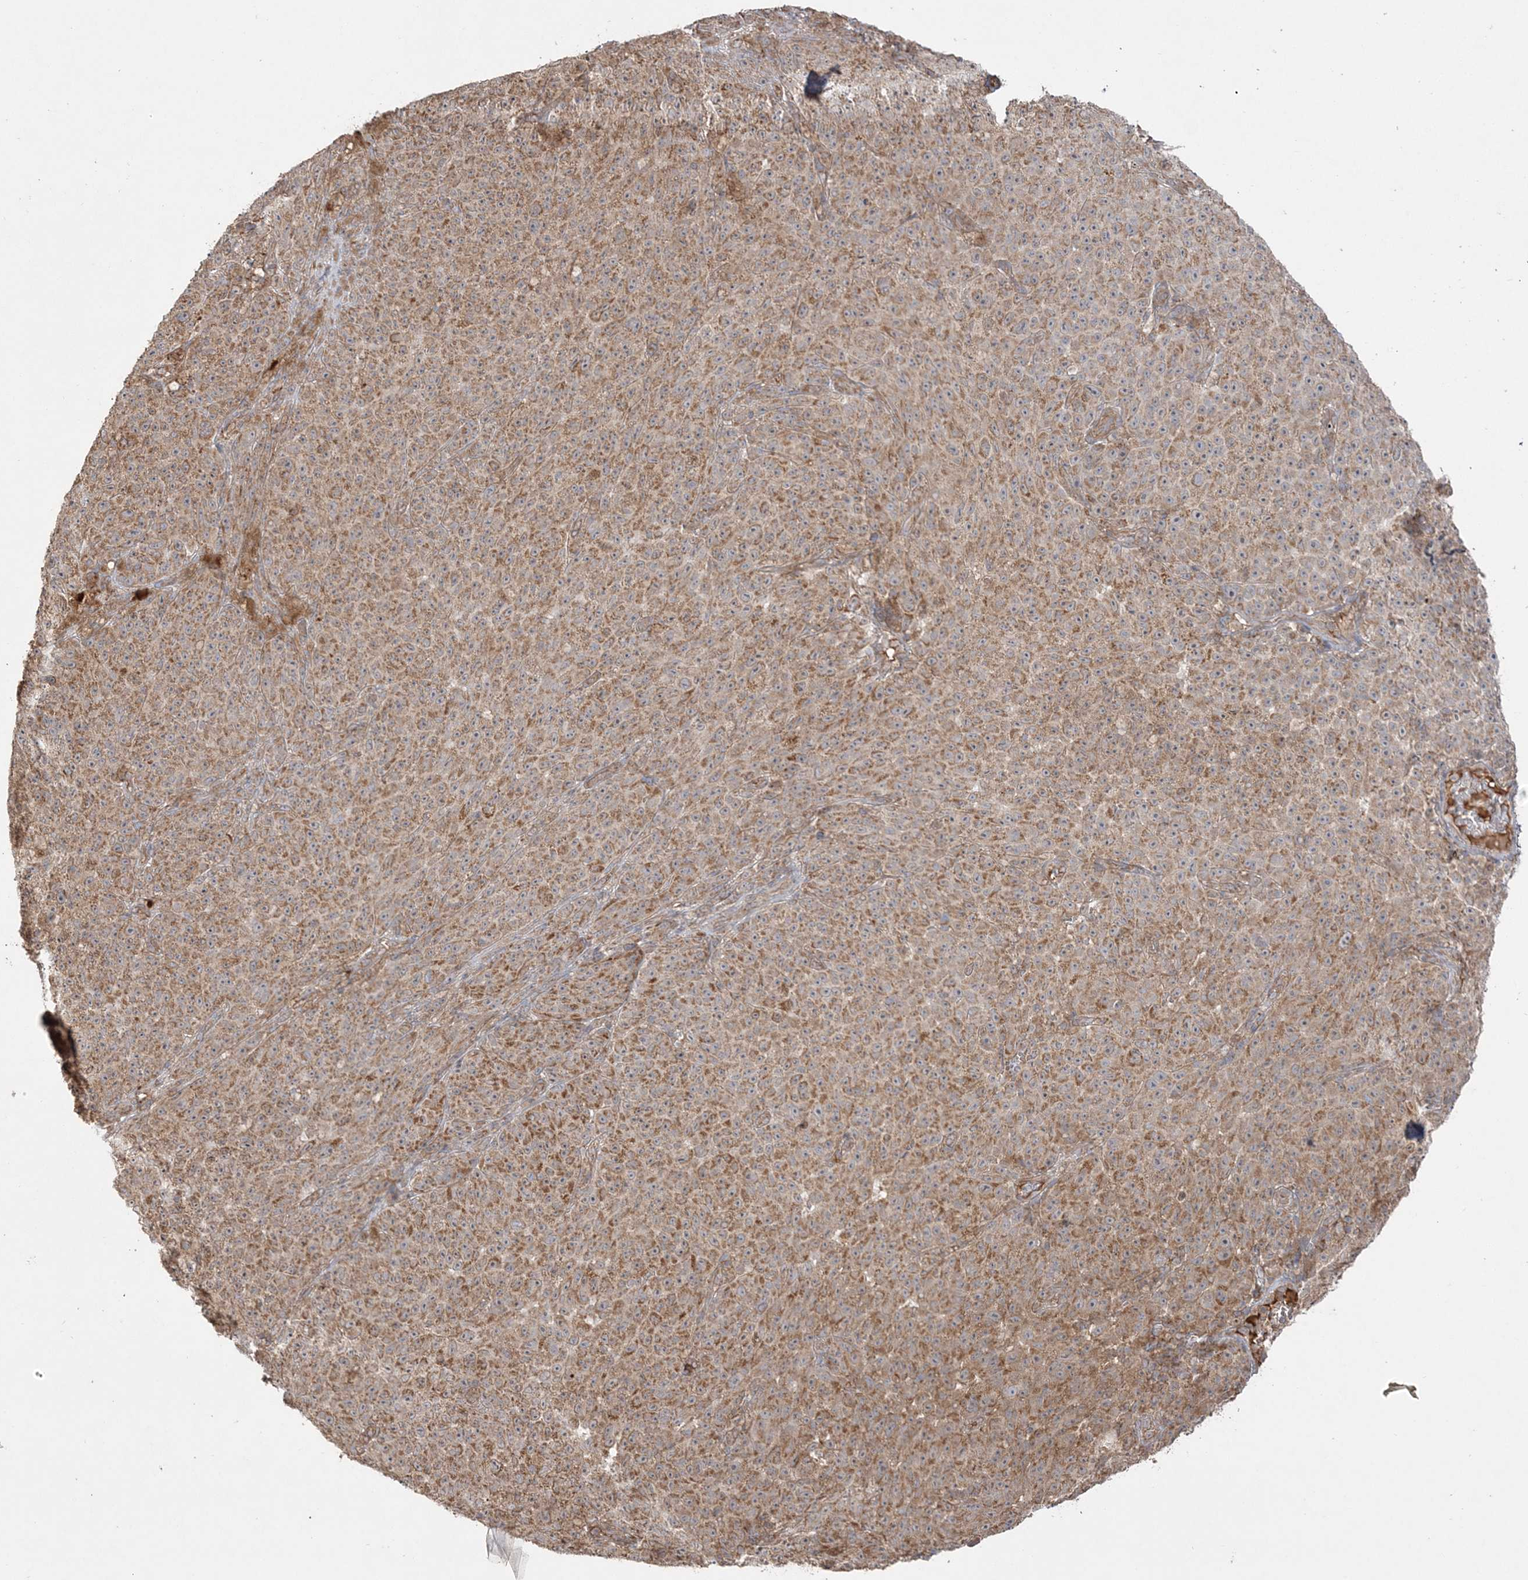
{"staining": {"intensity": "moderate", "quantity": ">75%", "location": "cytoplasmic/membranous"}, "tissue": "melanoma", "cell_type": "Tumor cells", "image_type": "cancer", "snomed": [{"axis": "morphology", "description": "Malignant melanoma, NOS"}, {"axis": "topography", "description": "Skin"}], "caption": "IHC of melanoma demonstrates medium levels of moderate cytoplasmic/membranous positivity in approximately >75% of tumor cells.", "gene": "SCLT1", "patient": {"sex": "female", "age": 82}}